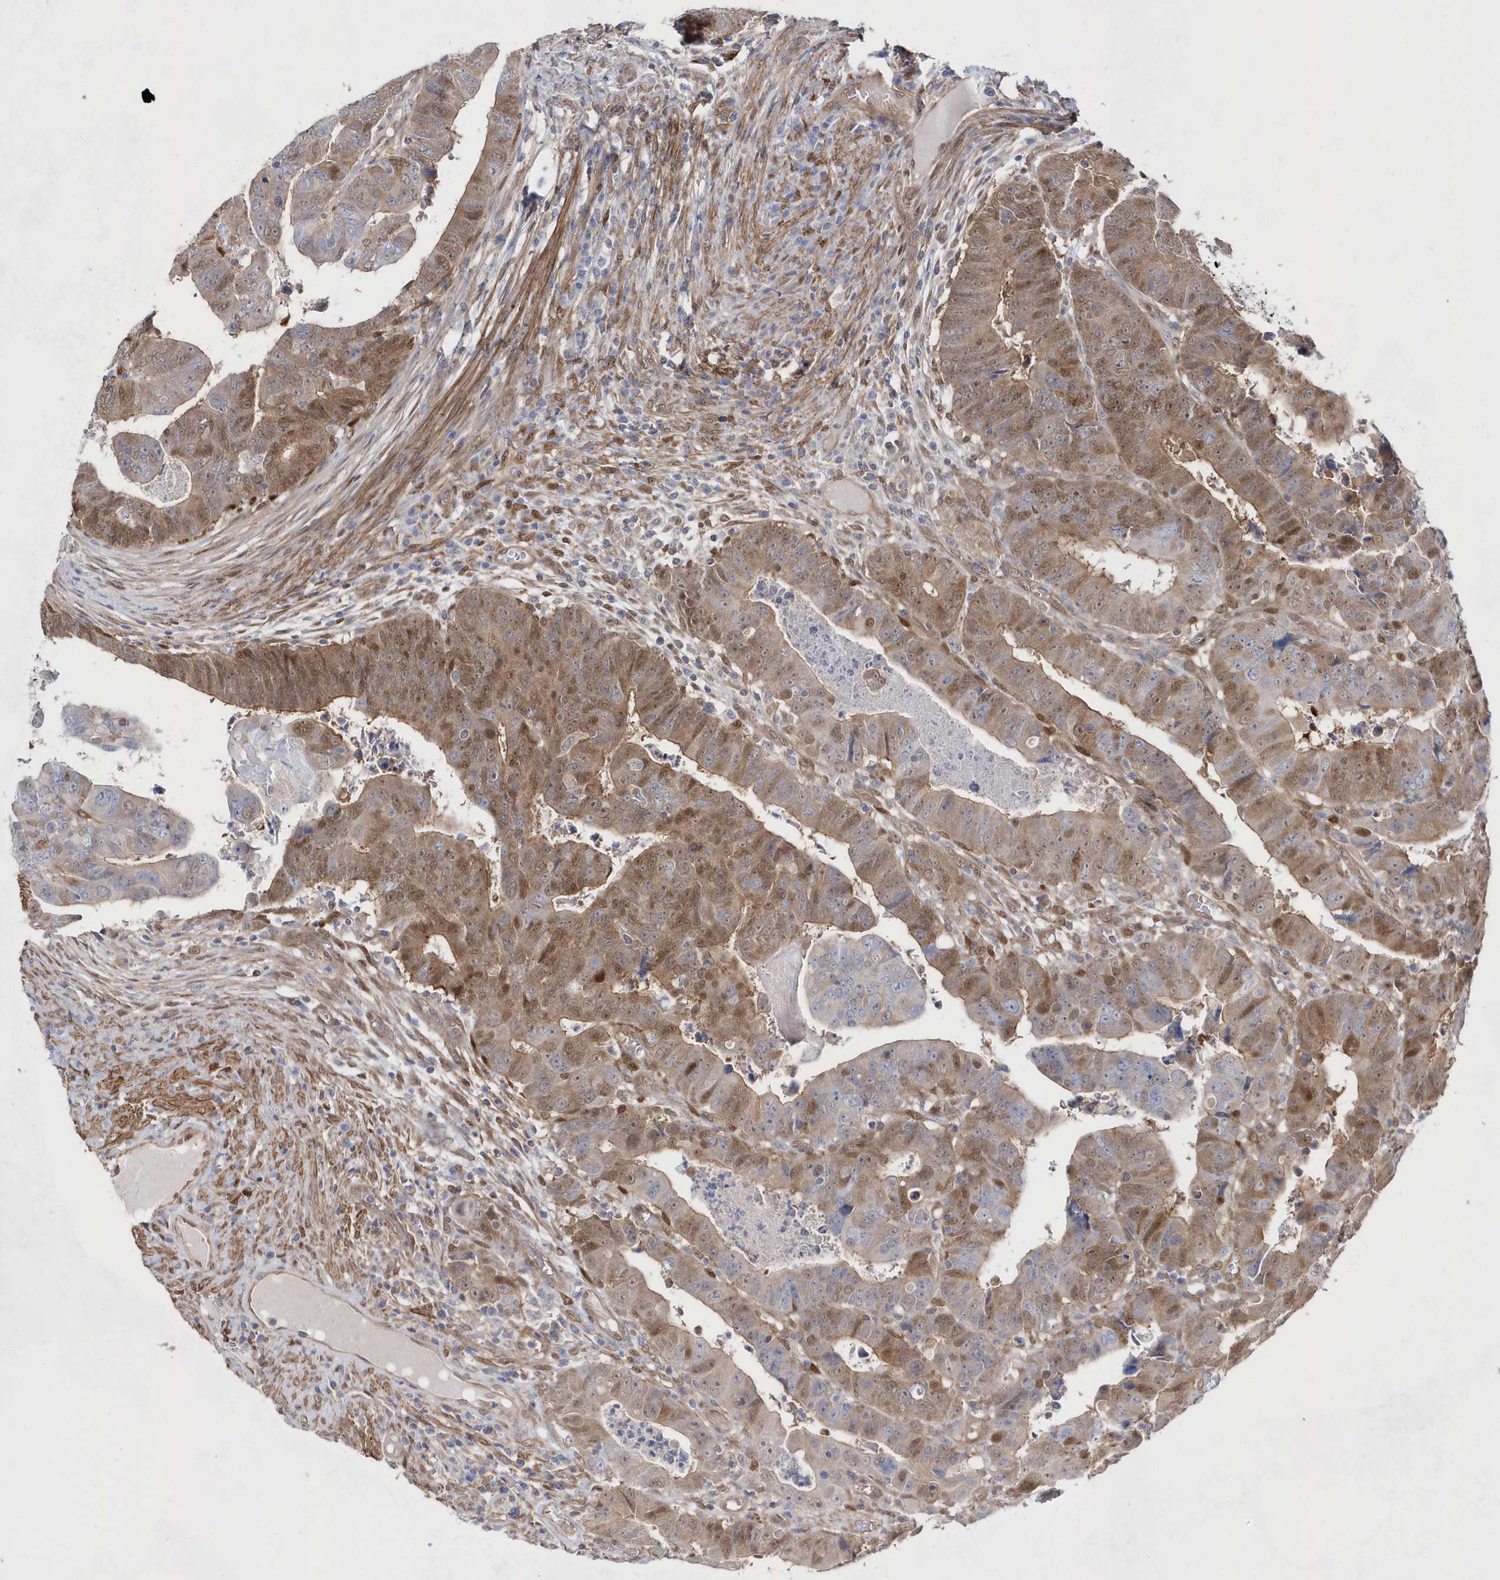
{"staining": {"intensity": "moderate", "quantity": "25%-75%", "location": "cytoplasmic/membranous,nuclear"}, "tissue": "colorectal cancer", "cell_type": "Tumor cells", "image_type": "cancer", "snomed": [{"axis": "morphology", "description": "Normal tissue, NOS"}, {"axis": "morphology", "description": "Adenocarcinoma, NOS"}, {"axis": "topography", "description": "Rectum"}], "caption": "Colorectal cancer stained for a protein exhibits moderate cytoplasmic/membranous and nuclear positivity in tumor cells.", "gene": "BDH2", "patient": {"sex": "female", "age": 65}}